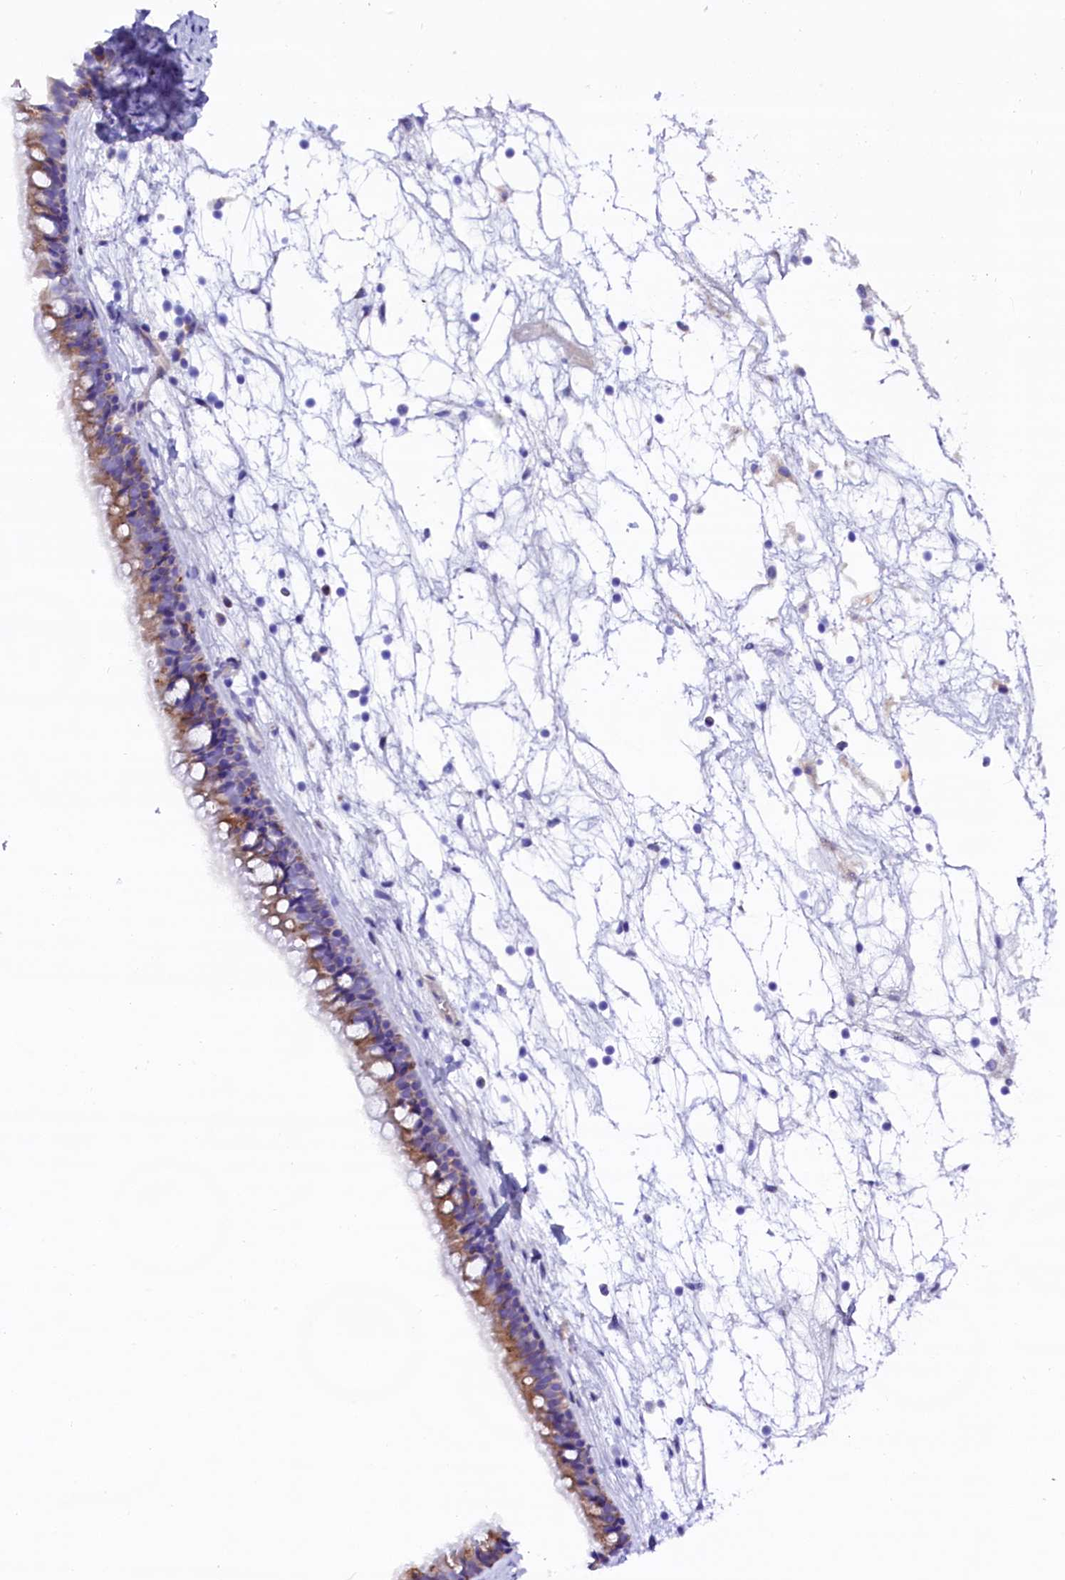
{"staining": {"intensity": "weak", "quantity": "25%-75%", "location": "cytoplasmic/membranous"}, "tissue": "nasopharynx", "cell_type": "Respiratory epithelial cells", "image_type": "normal", "snomed": [{"axis": "morphology", "description": "Normal tissue, NOS"}, {"axis": "topography", "description": "Nasopharynx"}], "caption": "Unremarkable nasopharynx was stained to show a protein in brown. There is low levels of weak cytoplasmic/membranous staining in about 25%-75% of respiratory epithelial cells.", "gene": "CMTR2", "patient": {"sex": "male", "age": 64}}